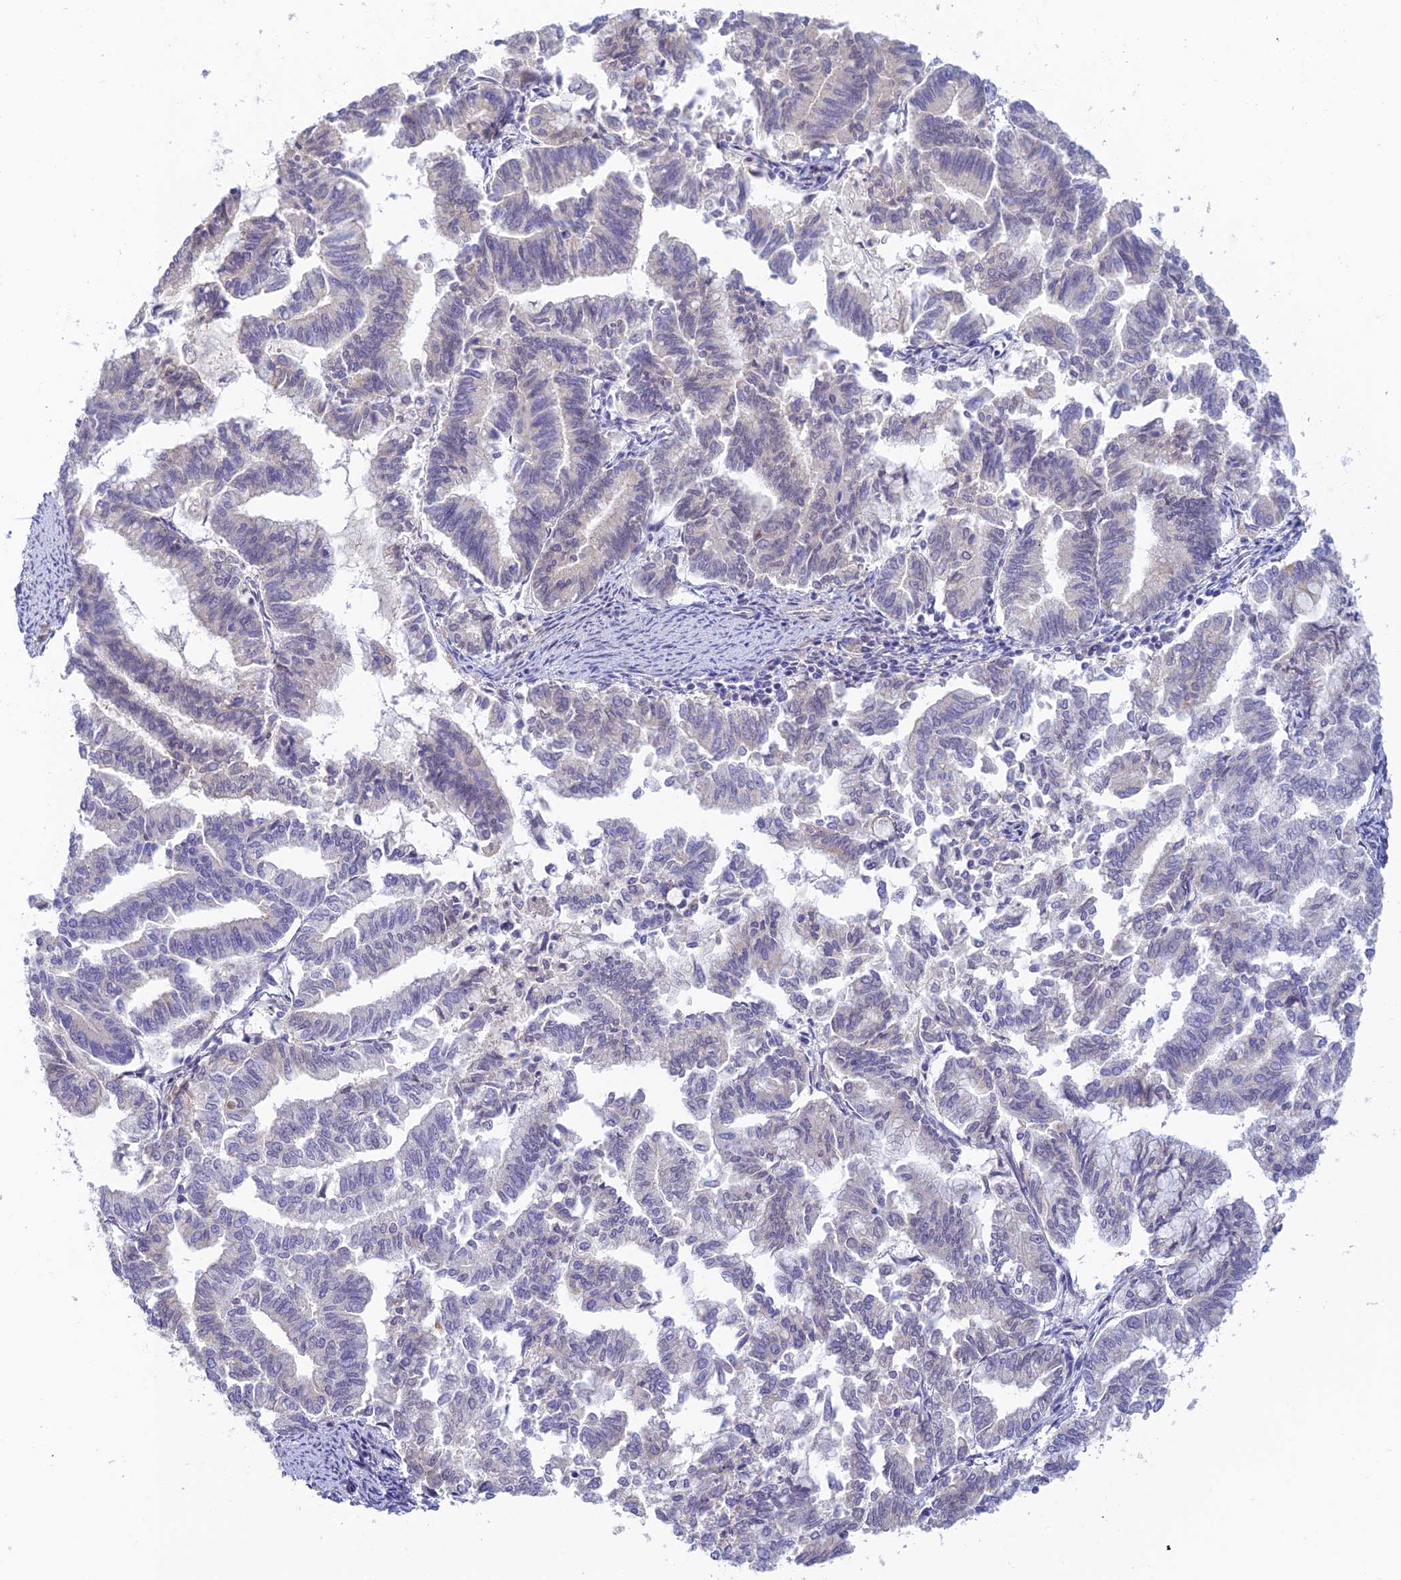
{"staining": {"intensity": "negative", "quantity": "none", "location": "none"}, "tissue": "endometrial cancer", "cell_type": "Tumor cells", "image_type": "cancer", "snomed": [{"axis": "morphology", "description": "Adenocarcinoma, NOS"}, {"axis": "topography", "description": "Endometrium"}], "caption": "The immunohistochemistry micrograph has no significant positivity in tumor cells of endometrial cancer (adenocarcinoma) tissue. (DAB (3,3'-diaminobenzidine) immunohistochemistry visualized using brightfield microscopy, high magnification).", "gene": "INTS13", "patient": {"sex": "female", "age": 79}}